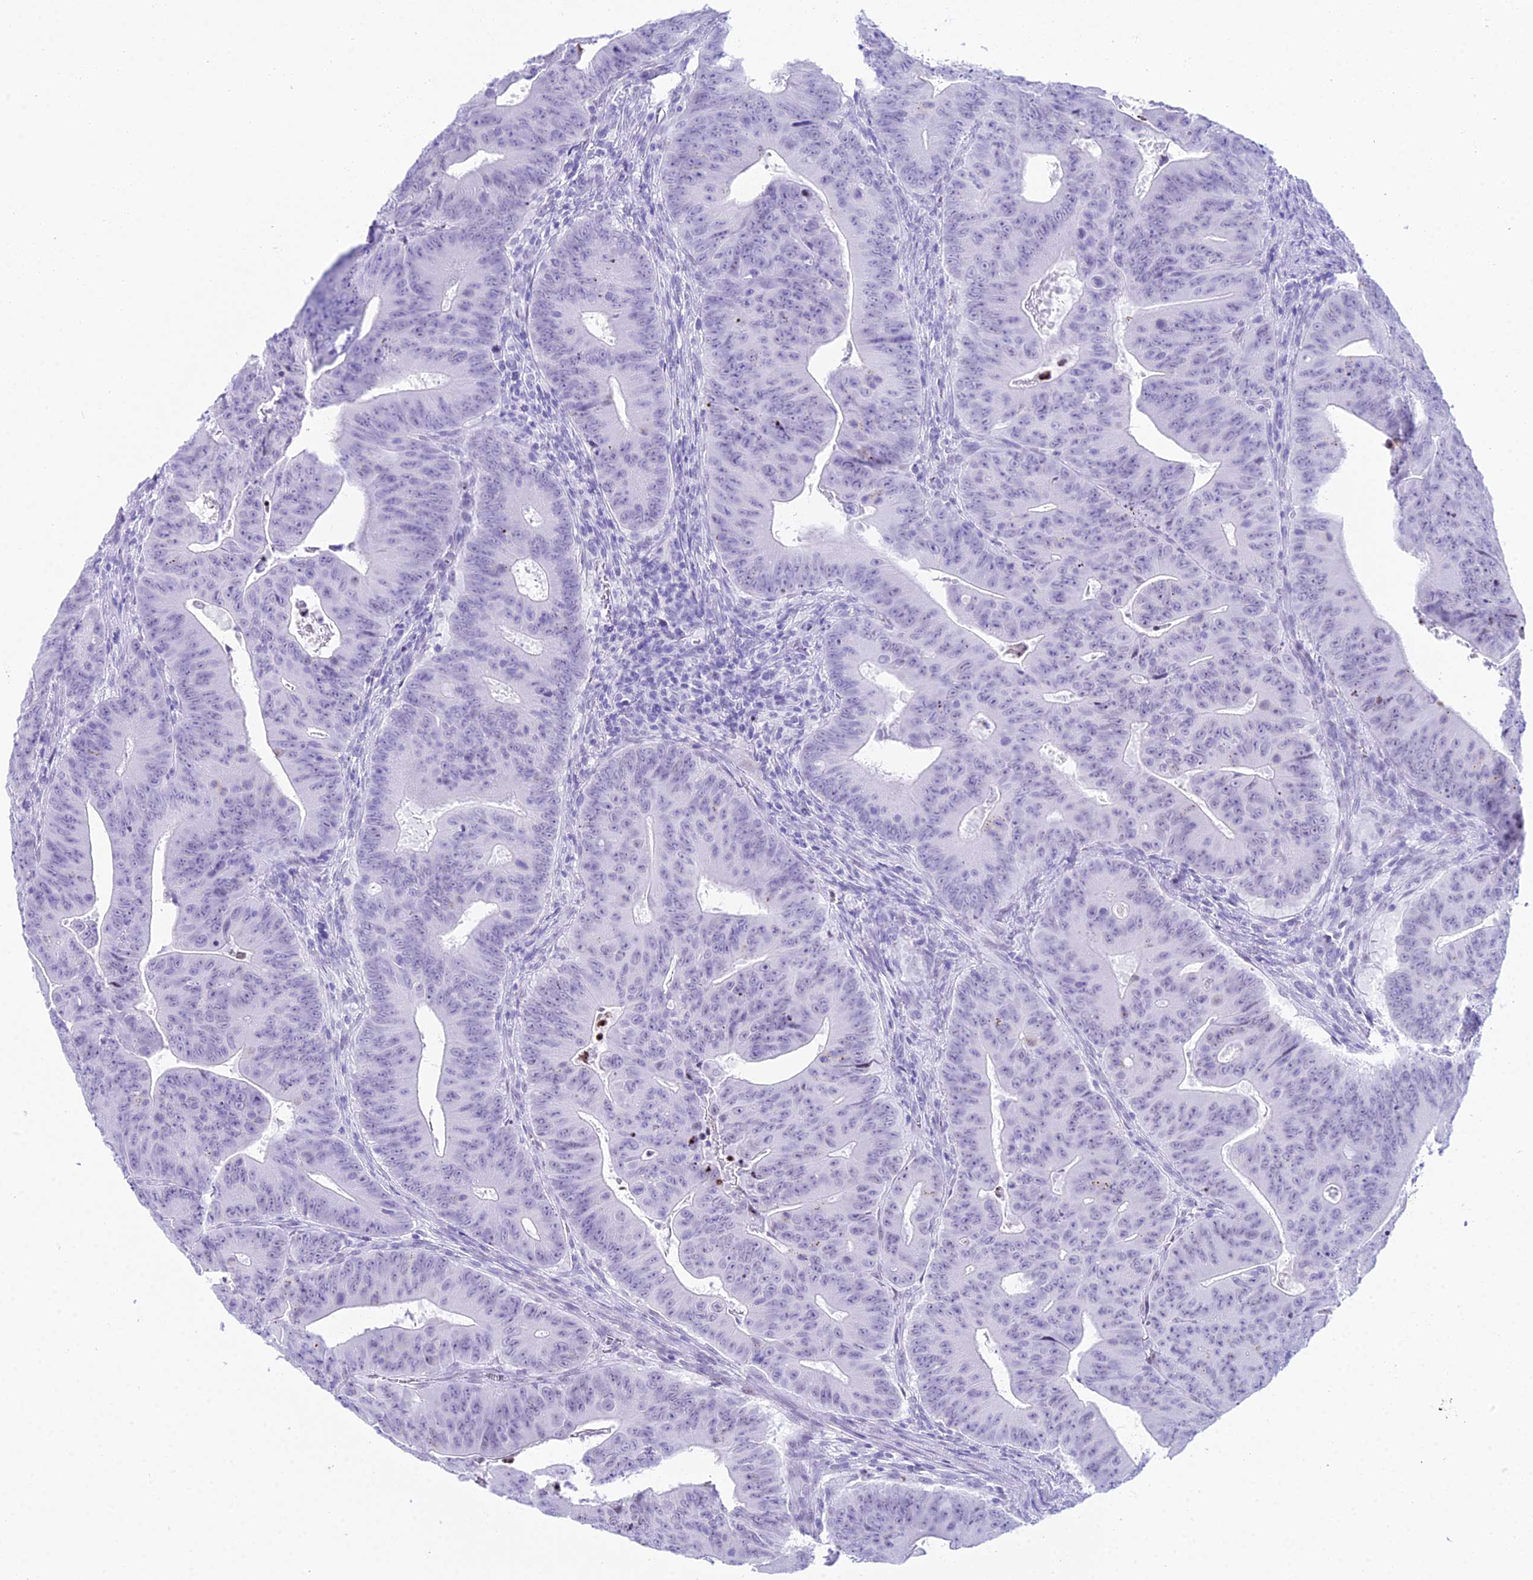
{"staining": {"intensity": "negative", "quantity": "none", "location": "none"}, "tissue": "colorectal cancer", "cell_type": "Tumor cells", "image_type": "cancer", "snomed": [{"axis": "morphology", "description": "Adenocarcinoma, NOS"}, {"axis": "topography", "description": "Rectum"}], "caption": "Colorectal cancer was stained to show a protein in brown. There is no significant positivity in tumor cells. The staining is performed using DAB brown chromogen with nuclei counter-stained in using hematoxylin.", "gene": "RNPS1", "patient": {"sex": "female", "age": 75}}